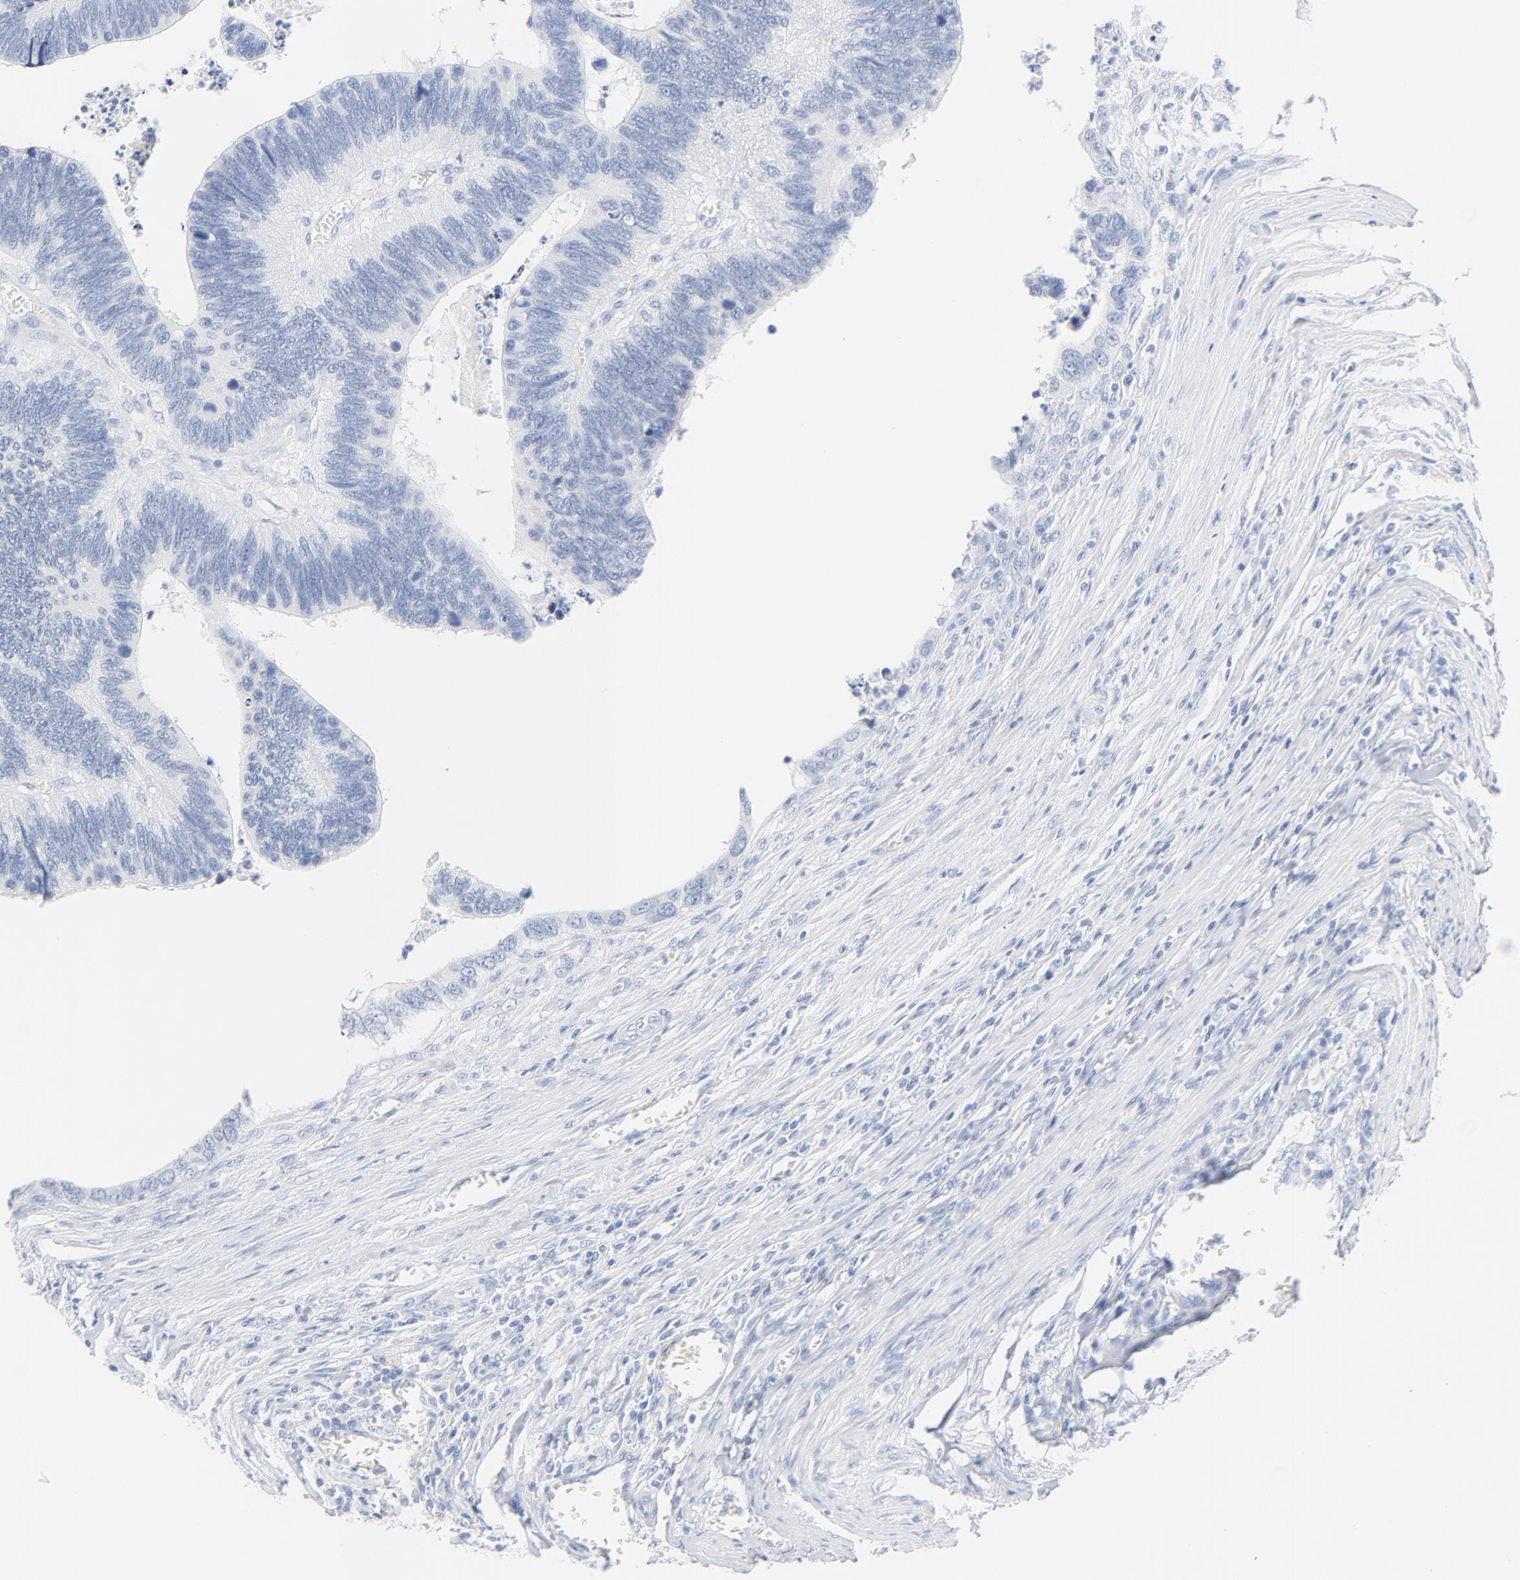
{"staining": {"intensity": "negative", "quantity": "none", "location": "none"}, "tissue": "colorectal cancer", "cell_type": "Tumor cells", "image_type": "cancer", "snomed": [{"axis": "morphology", "description": "Adenocarcinoma, NOS"}, {"axis": "topography", "description": "Colon"}], "caption": "High magnification brightfield microscopy of colorectal cancer (adenocarcinoma) stained with DAB (3,3'-diaminobenzidine) (brown) and counterstained with hematoxylin (blue): tumor cells show no significant staining. Brightfield microscopy of IHC stained with DAB (3,3'-diaminobenzidine) (brown) and hematoxylin (blue), captured at high magnification.", "gene": "FGFR3", "patient": {"sex": "male", "age": 72}}